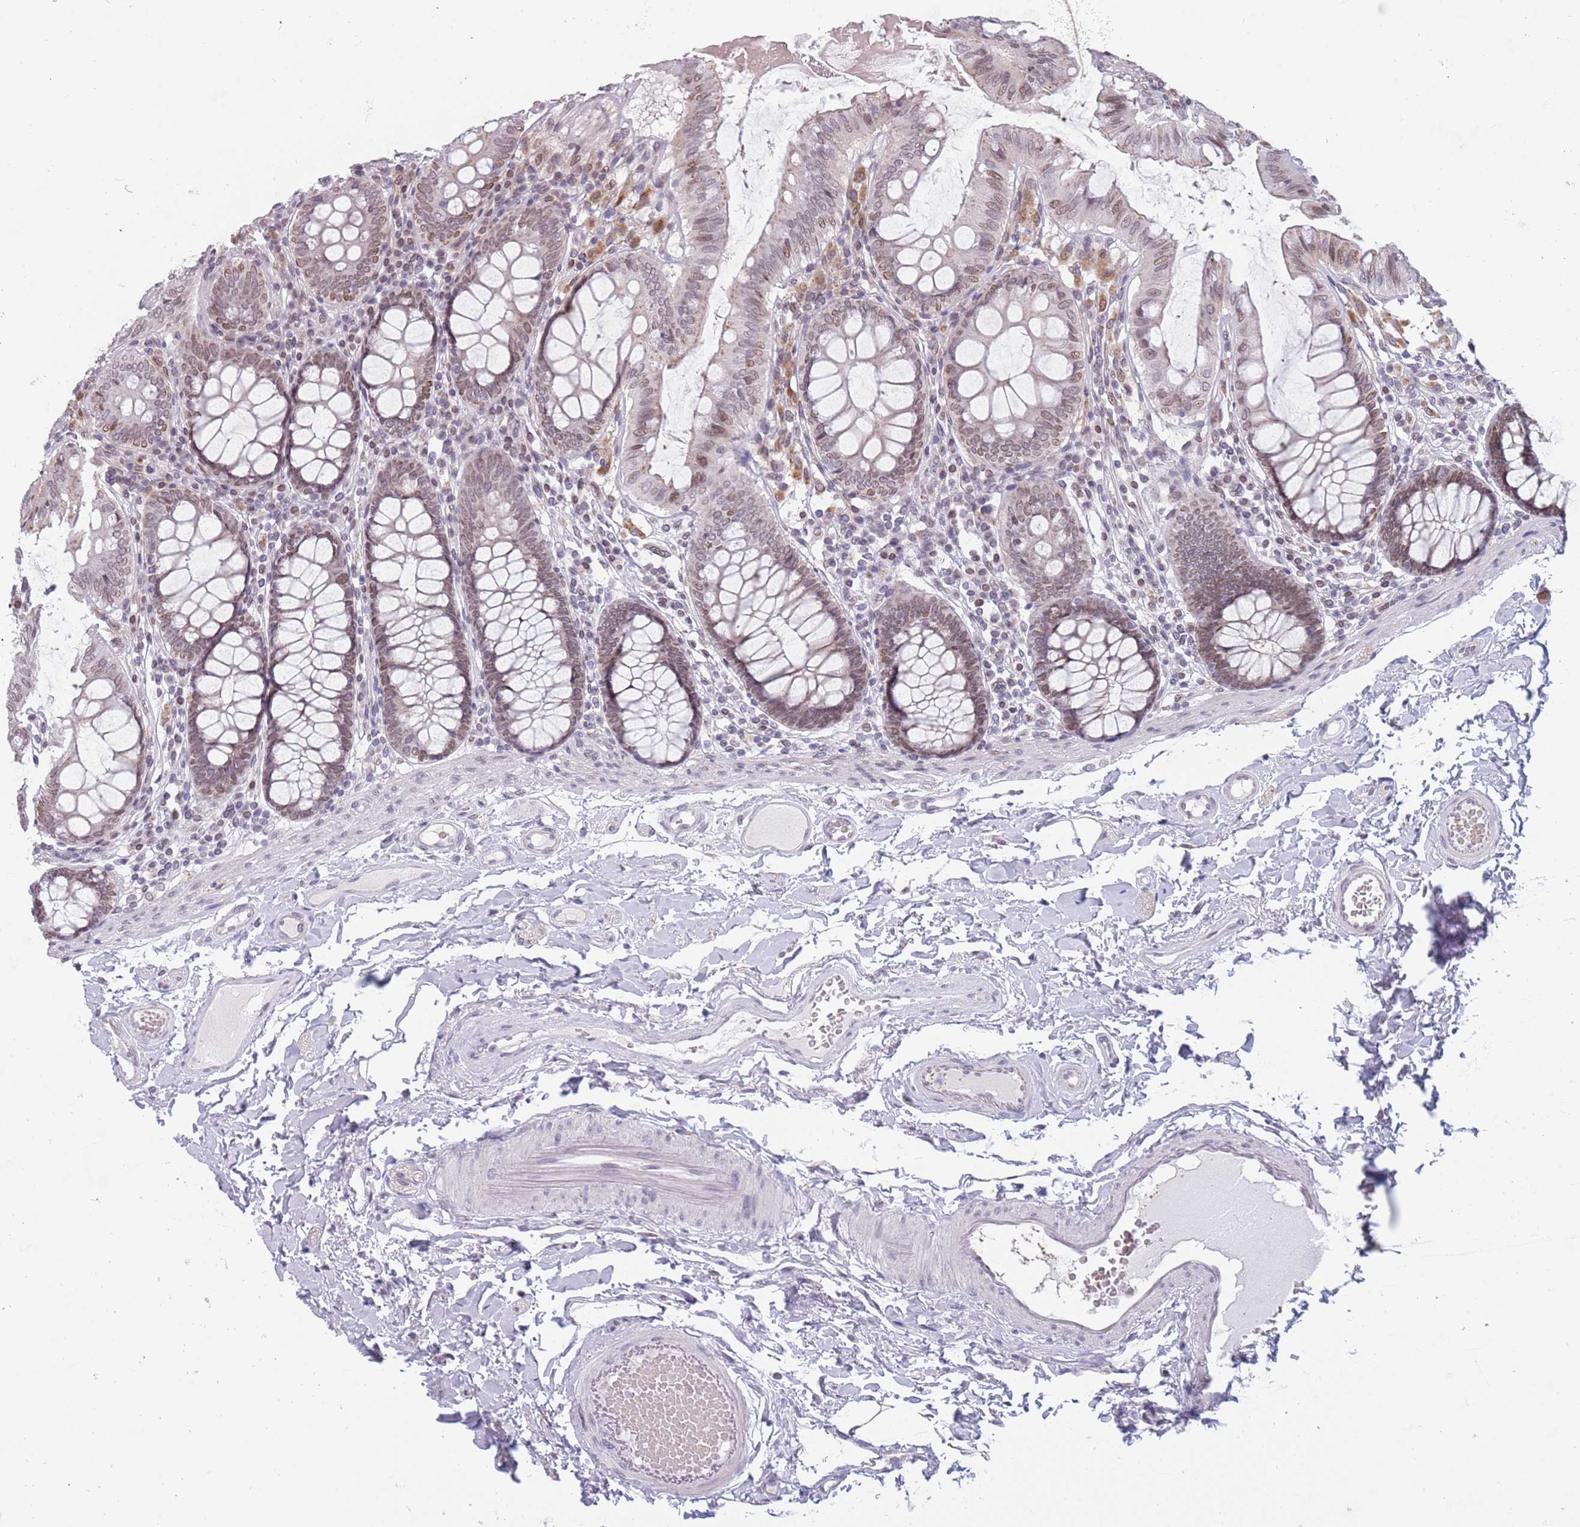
{"staining": {"intensity": "negative", "quantity": "none", "location": "none"}, "tissue": "colon", "cell_type": "Endothelial cells", "image_type": "normal", "snomed": [{"axis": "morphology", "description": "Normal tissue, NOS"}, {"axis": "topography", "description": "Colon"}], "caption": "Colon was stained to show a protein in brown. There is no significant staining in endothelial cells.", "gene": "KLHDC2", "patient": {"sex": "male", "age": 84}}